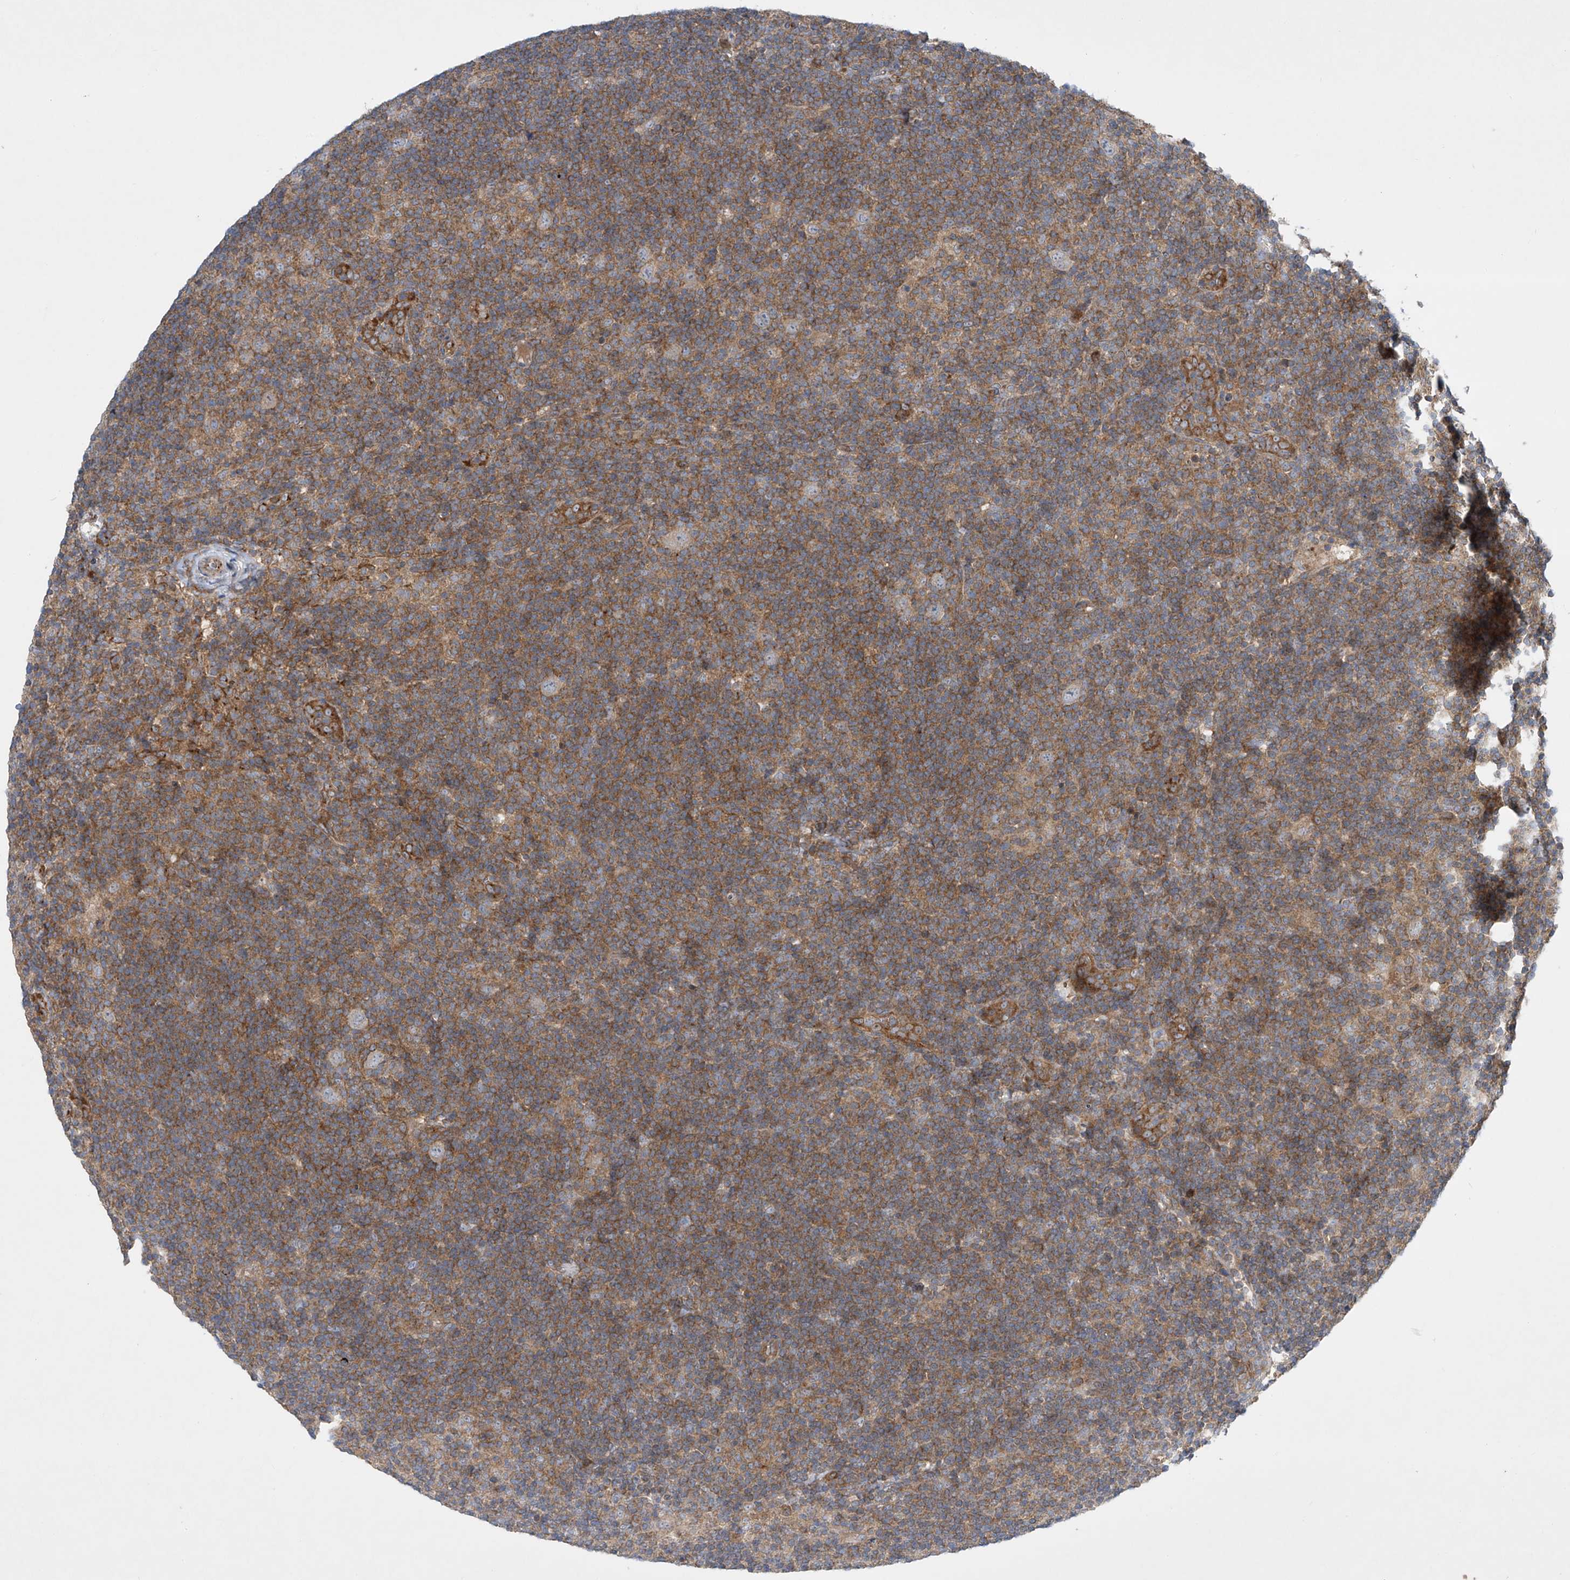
{"staining": {"intensity": "weak", "quantity": "25%-75%", "location": "cytoplasmic/membranous"}, "tissue": "lymphoma", "cell_type": "Tumor cells", "image_type": "cancer", "snomed": [{"axis": "morphology", "description": "Hodgkin's disease, NOS"}, {"axis": "topography", "description": "Lymph node"}], "caption": "Protein expression analysis of human lymphoma reveals weak cytoplasmic/membranous staining in approximately 25%-75% of tumor cells.", "gene": "TJAP1", "patient": {"sex": "female", "age": 57}}